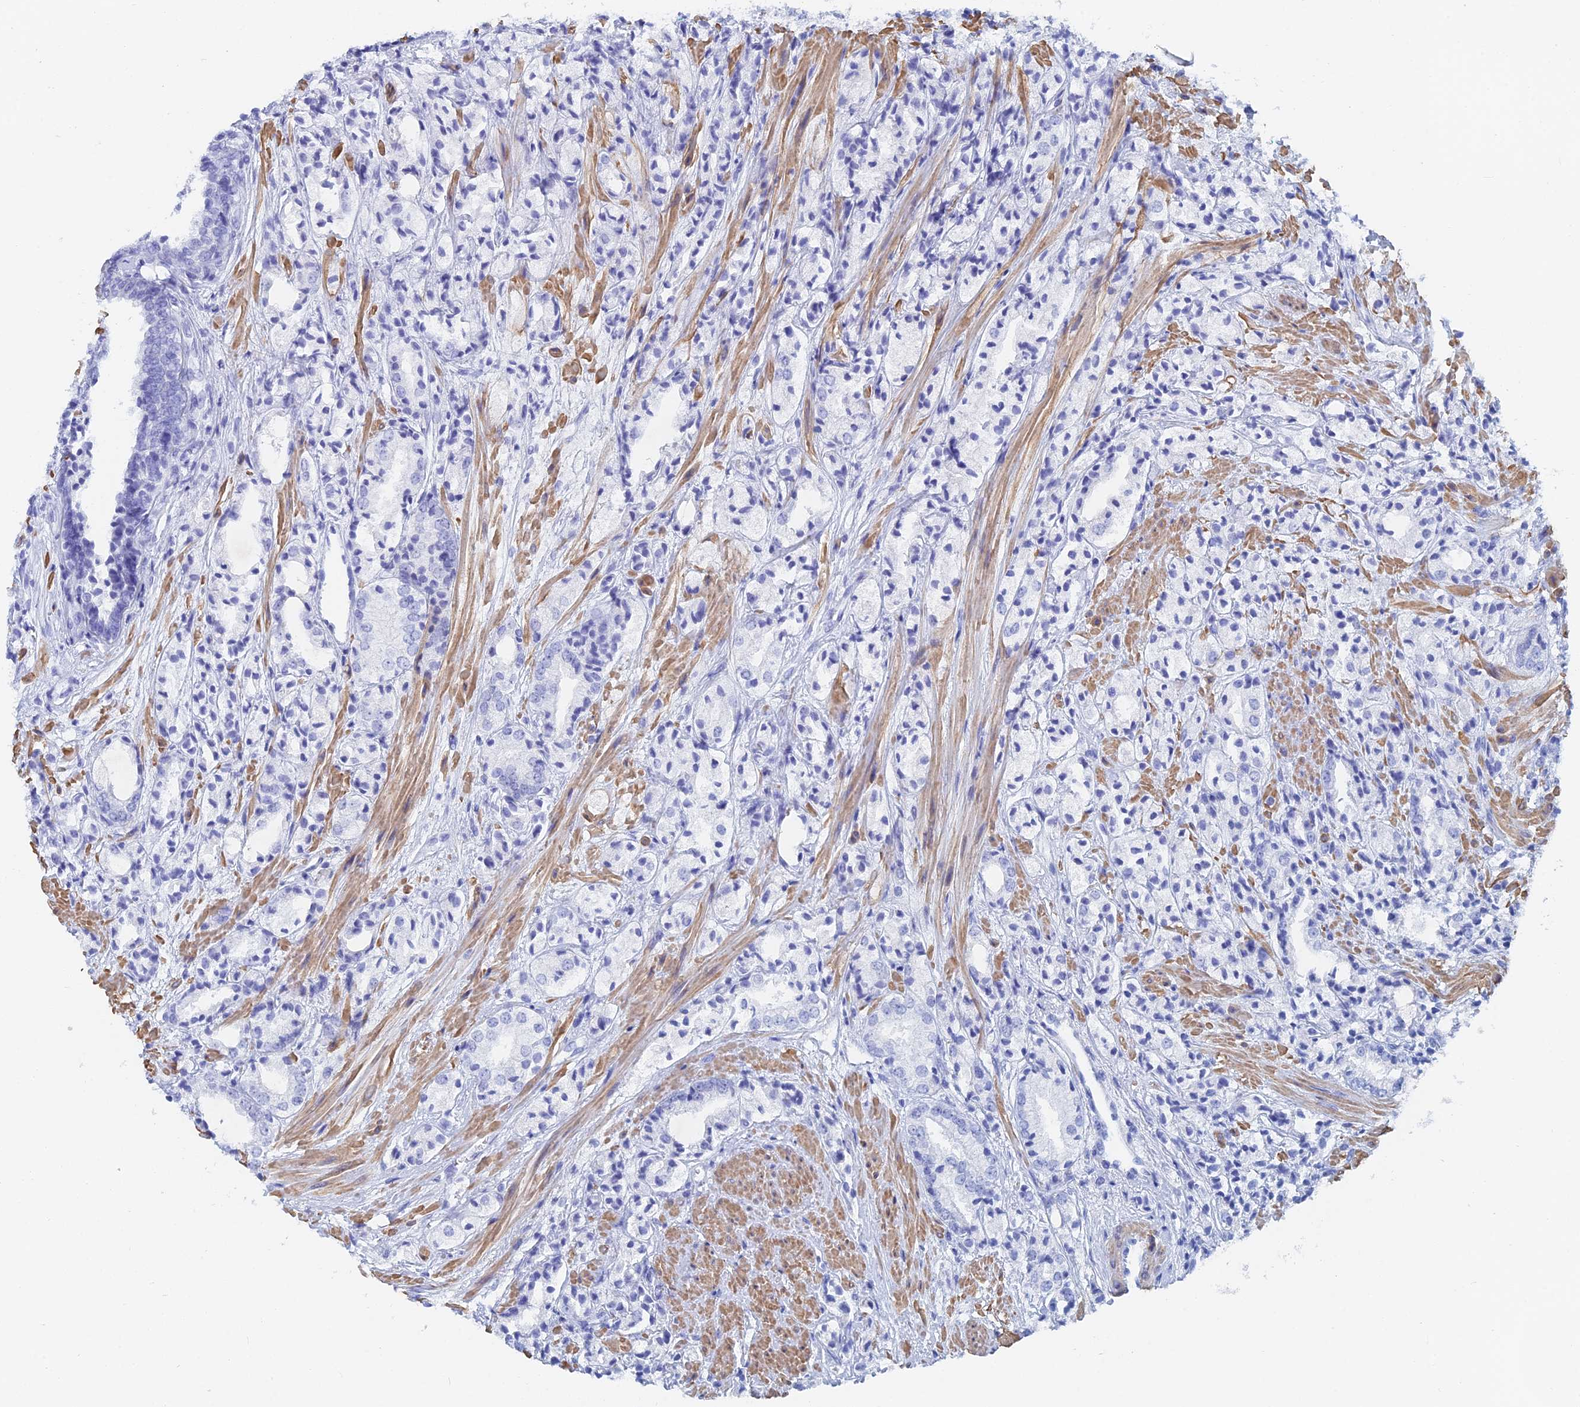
{"staining": {"intensity": "negative", "quantity": "none", "location": "none"}, "tissue": "prostate cancer", "cell_type": "Tumor cells", "image_type": "cancer", "snomed": [{"axis": "morphology", "description": "Adenocarcinoma, High grade"}, {"axis": "topography", "description": "Prostate"}], "caption": "Immunohistochemical staining of prostate cancer (adenocarcinoma (high-grade)) reveals no significant positivity in tumor cells.", "gene": "KCNK18", "patient": {"sex": "male", "age": 50}}